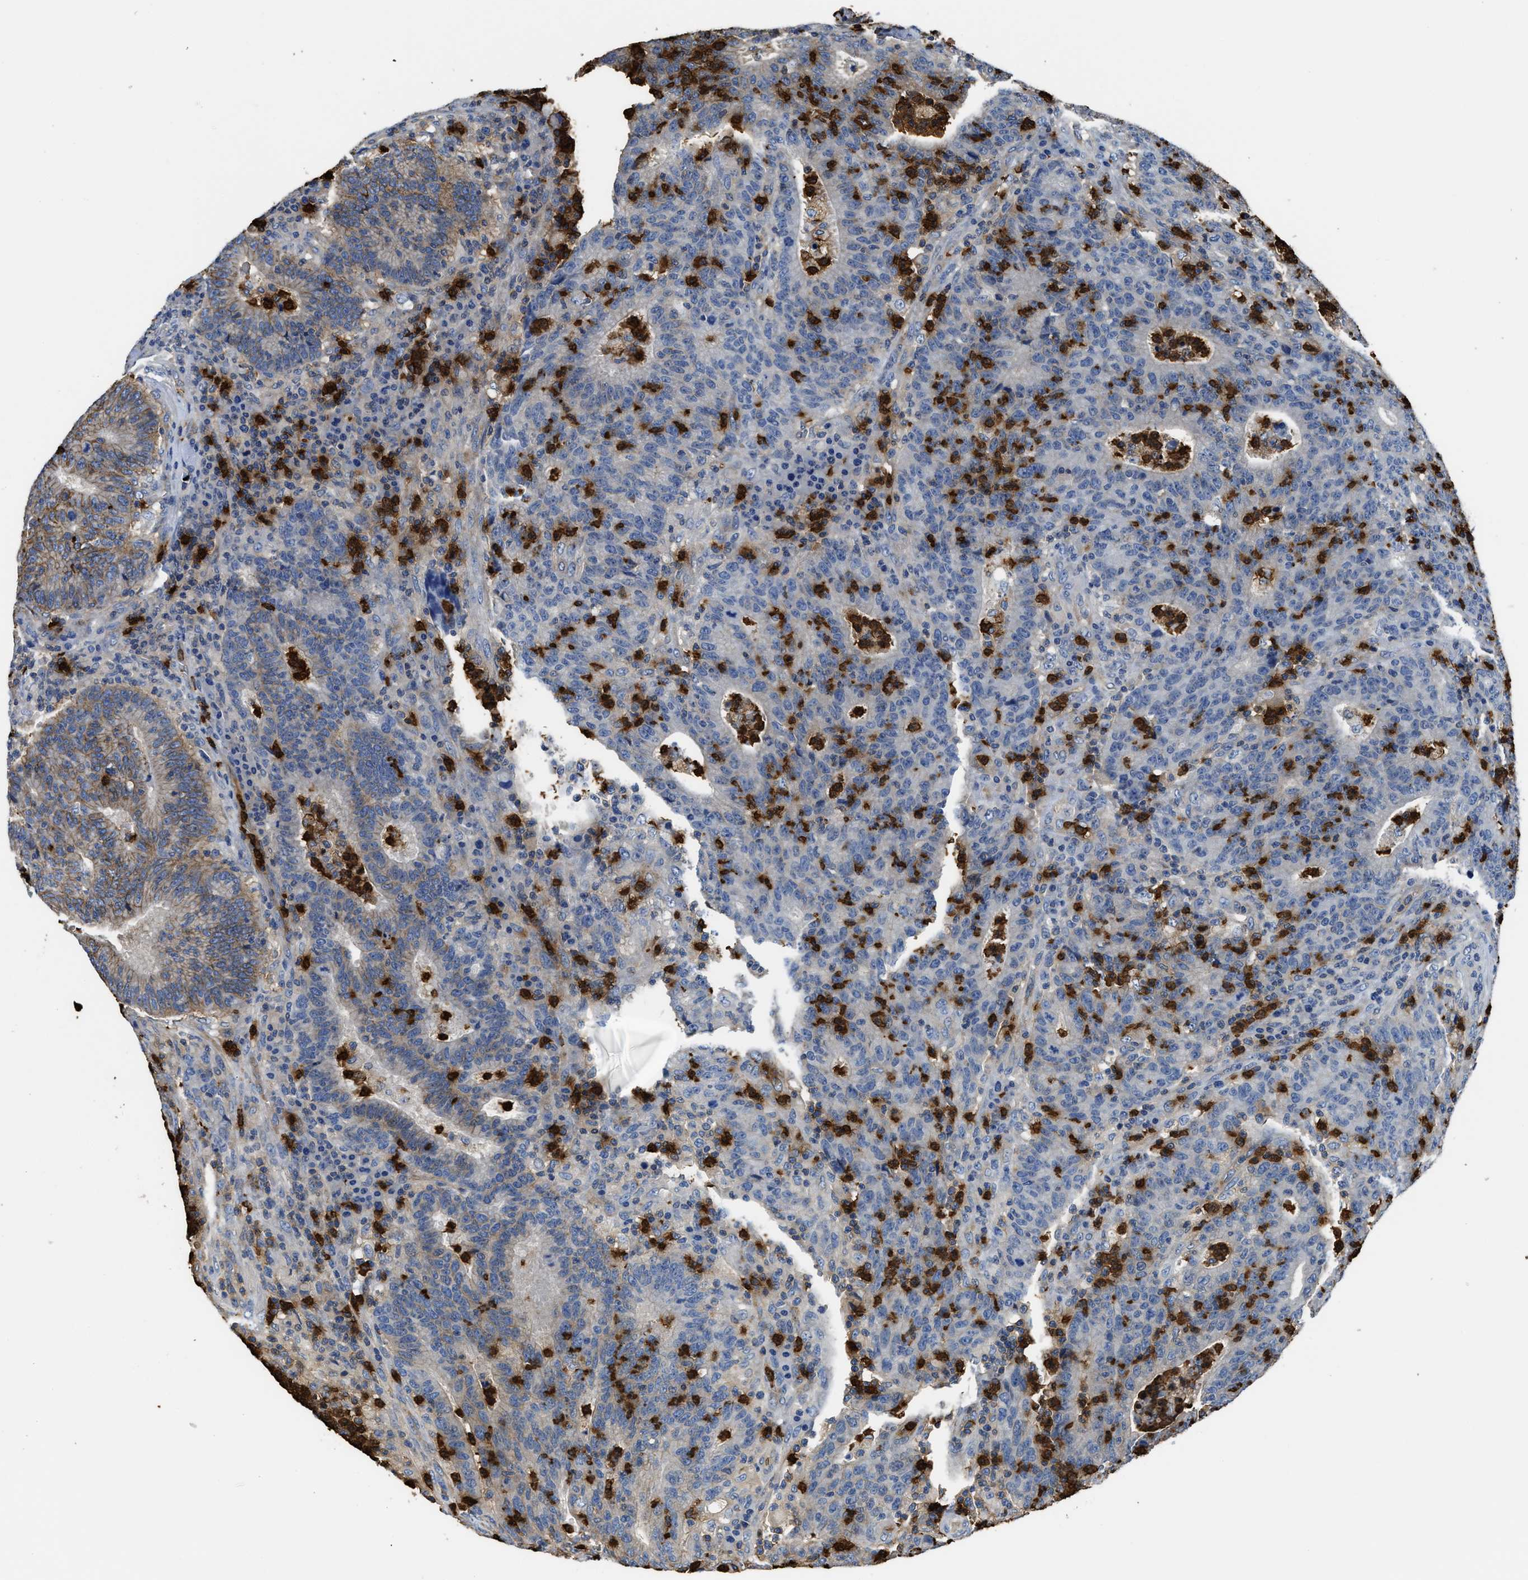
{"staining": {"intensity": "weak", "quantity": "<25%", "location": "cytoplasmic/membranous"}, "tissue": "colorectal cancer", "cell_type": "Tumor cells", "image_type": "cancer", "snomed": [{"axis": "morphology", "description": "Adenocarcinoma, NOS"}, {"axis": "topography", "description": "Colon"}], "caption": "An image of colorectal adenocarcinoma stained for a protein reveals no brown staining in tumor cells.", "gene": "TRAF6", "patient": {"sex": "female", "age": 75}}